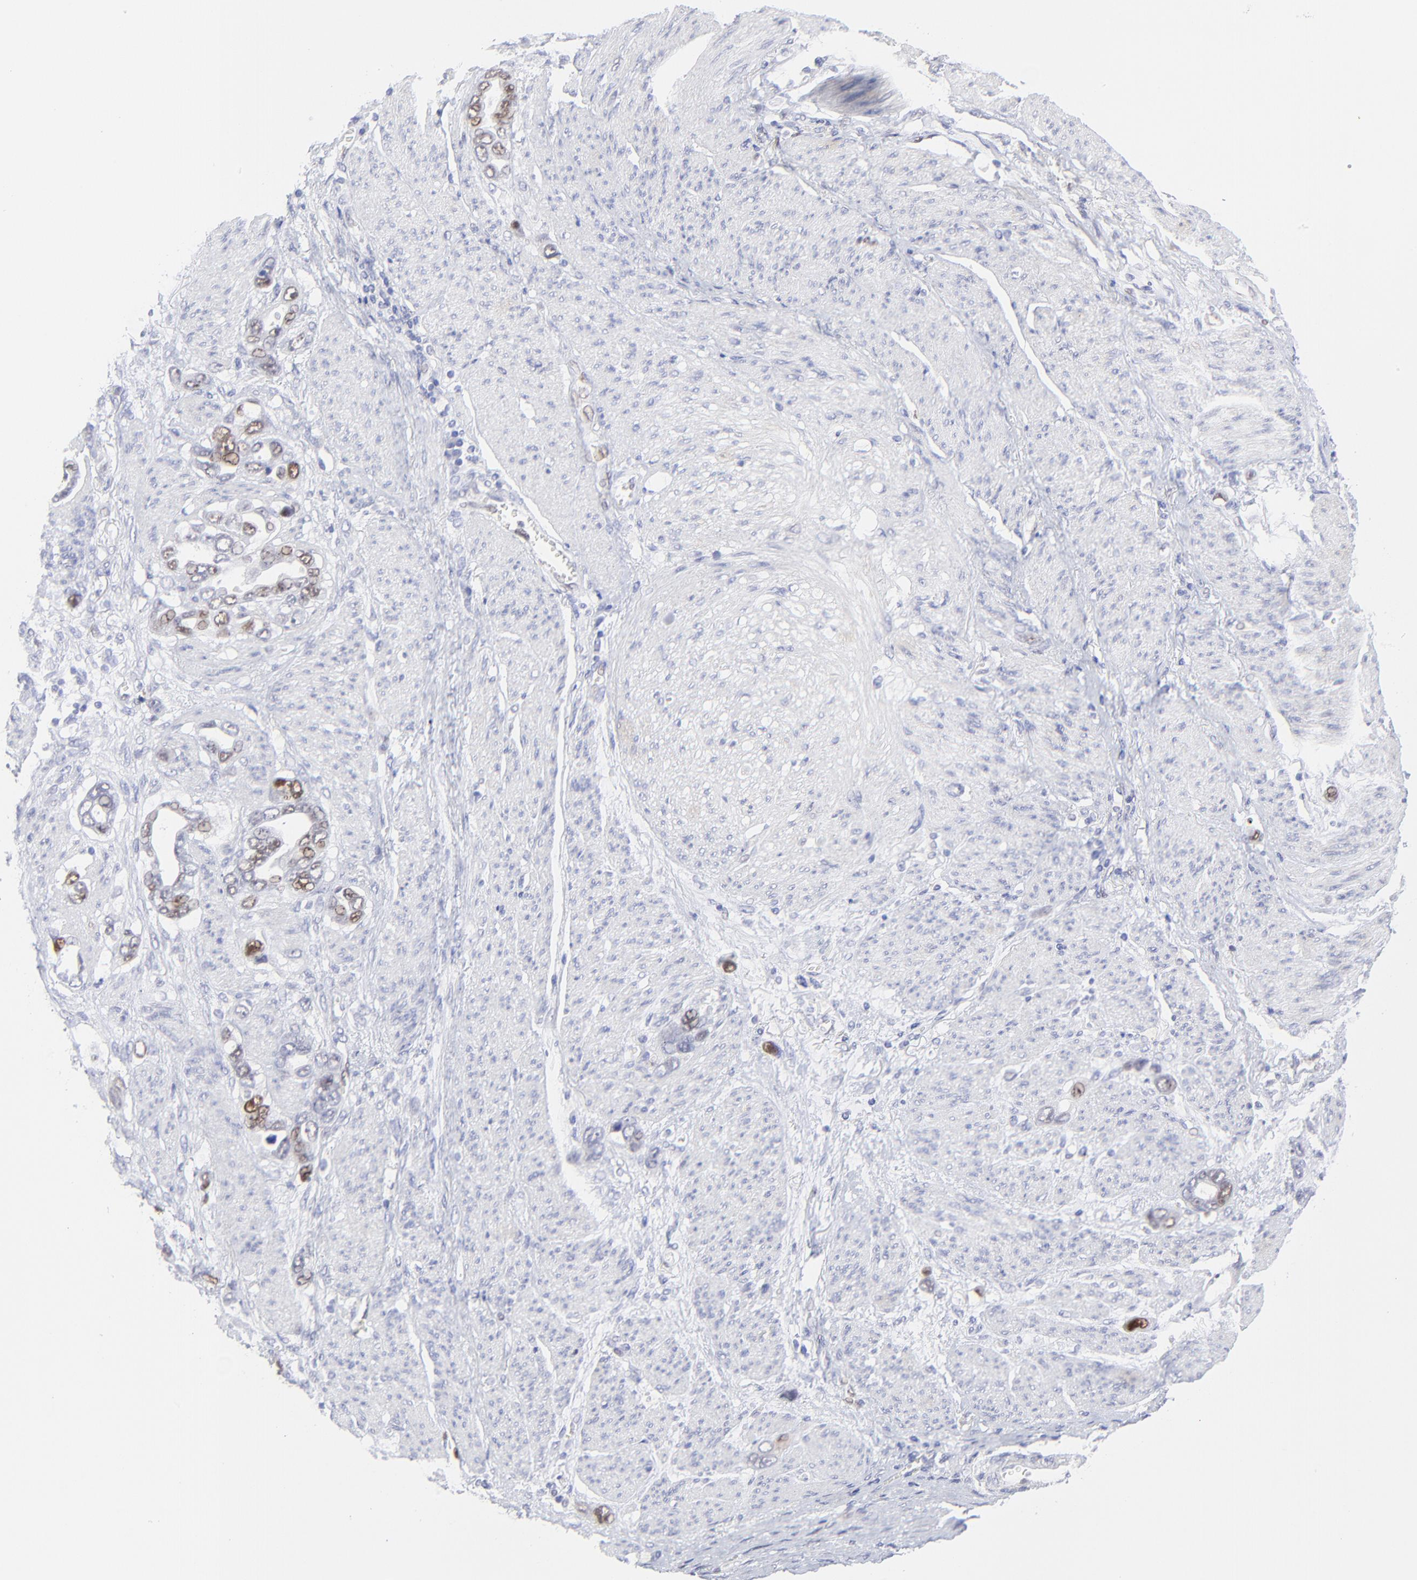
{"staining": {"intensity": "weak", "quantity": "25%-75%", "location": "nuclear"}, "tissue": "stomach cancer", "cell_type": "Tumor cells", "image_type": "cancer", "snomed": [{"axis": "morphology", "description": "Adenocarcinoma, NOS"}, {"axis": "topography", "description": "Stomach"}], "caption": "IHC of human adenocarcinoma (stomach) exhibits low levels of weak nuclear staining in about 25%-75% of tumor cells.", "gene": "KLF4", "patient": {"sex": "male", "age": 78}}